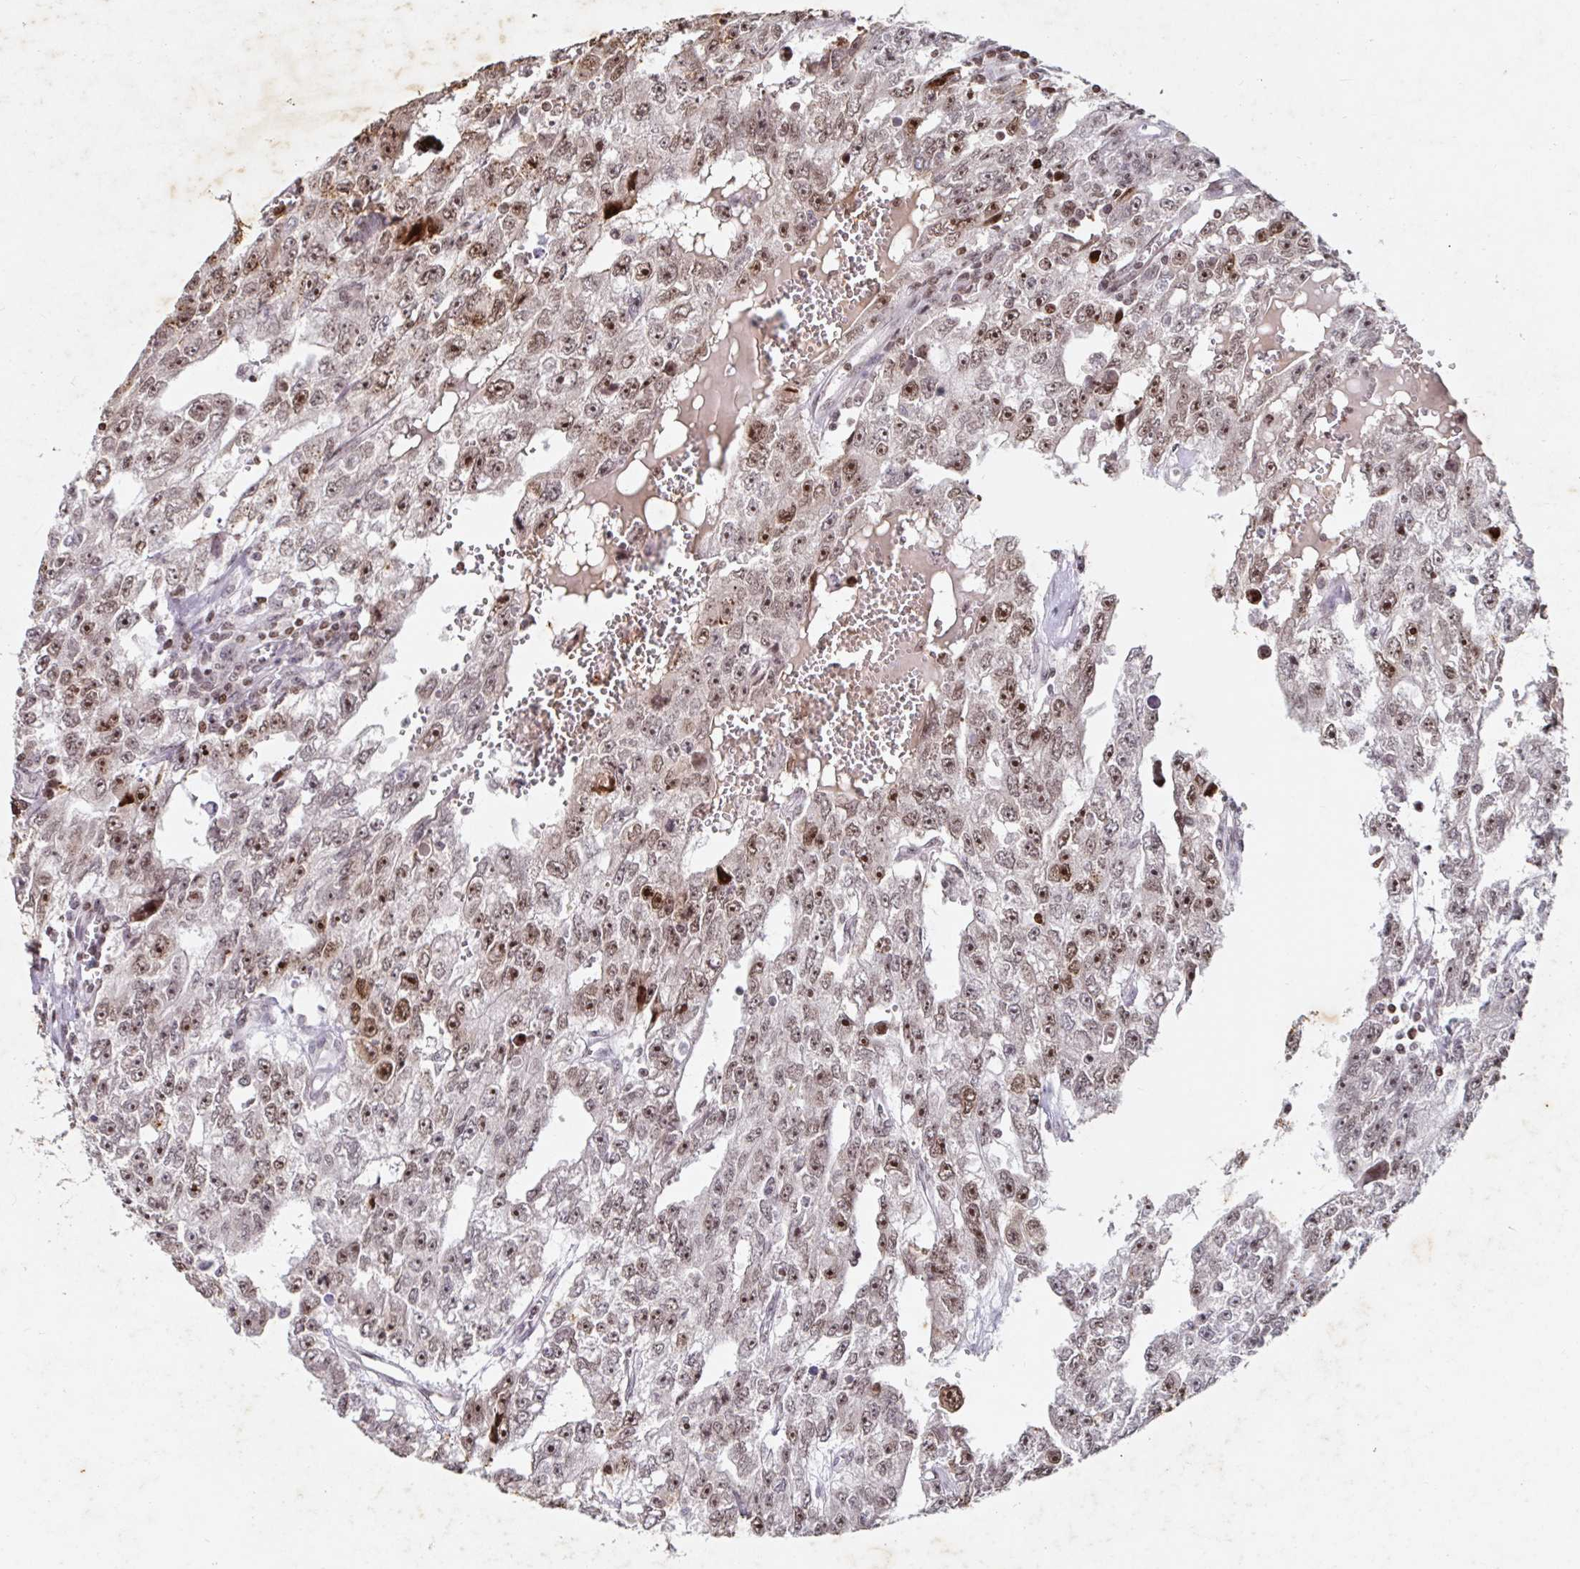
{"staining": {"intensity": "moderate", "quantity": ">75%", "location": "nuclear"}, "tissue": "testis cancer", "cell_type": "Tumor cells", "image_type": "cancer", "snomed": [{"axis": "morphology", "description": "Carcinoma, Embryonal, NOS"}, {"axis": "topography", "description": "Testis"}], "caption": "This is a photomicrograph of IHC staining of testis cancer (embryonal carcinoma), which shows moderate staining in the nuclear of tumor cells.", "gene": "C19orf53", "patient": {"sex": "male", "age": 20}}